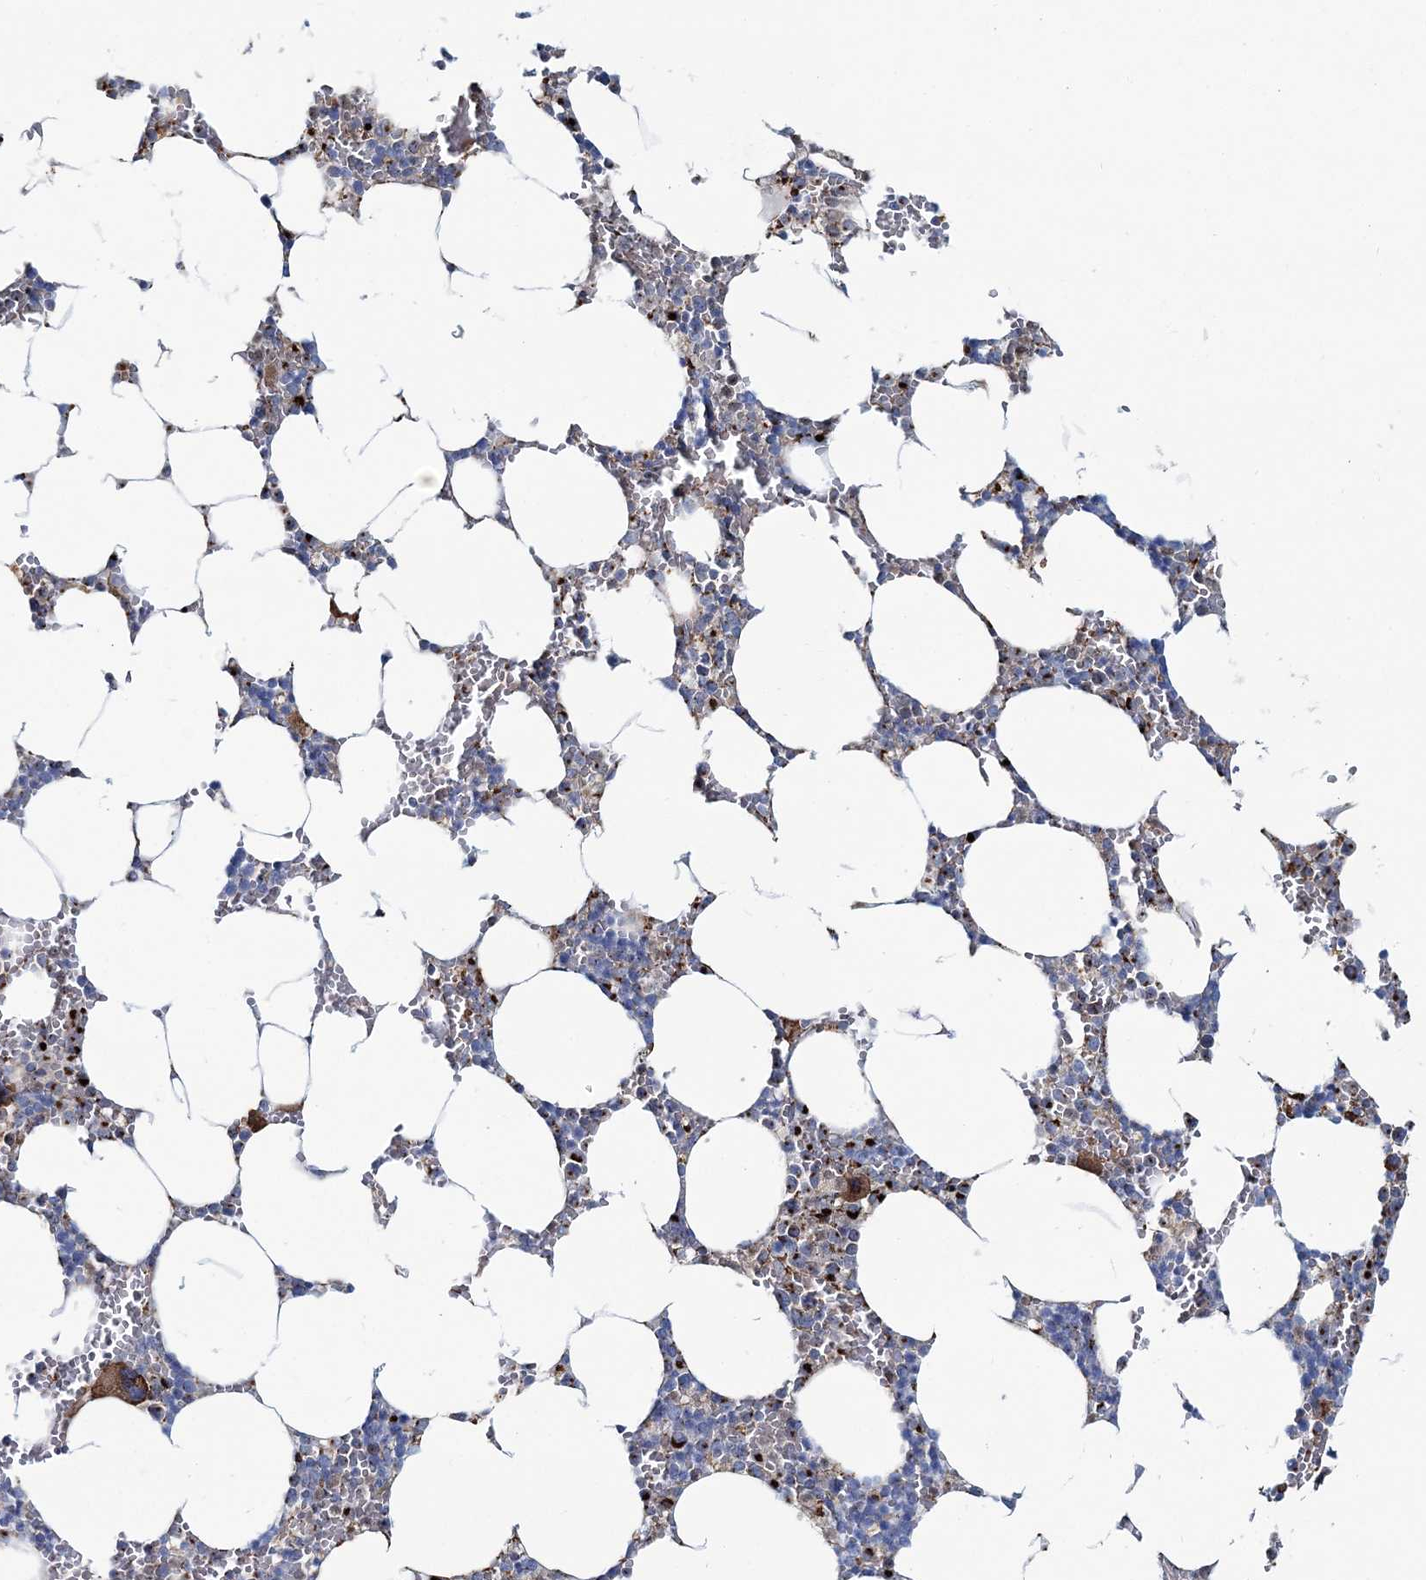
{"staining": {"intensity": "moderate", "quantity": "25%-75%", "location": "cytoplasmic/membranous"}, "tissue": "bone marrow", "cell_type": "Hematopoietic cells", "image_type": "normal", "snomed": [{"axis": "morphology", "description": "Normal tissue, NOS"}, {"axis": "topography", "description": "Bone marrow"}], "caption": "This is a histology image of immunohistochemistry (IHC) staining of unremarkable bone marrow, which shows moderate expression in the cytoplasmic/membranous of hematopoietic cells.", "gene": "MAN1A2", "patient": {"sex": "male", "age": 70}}